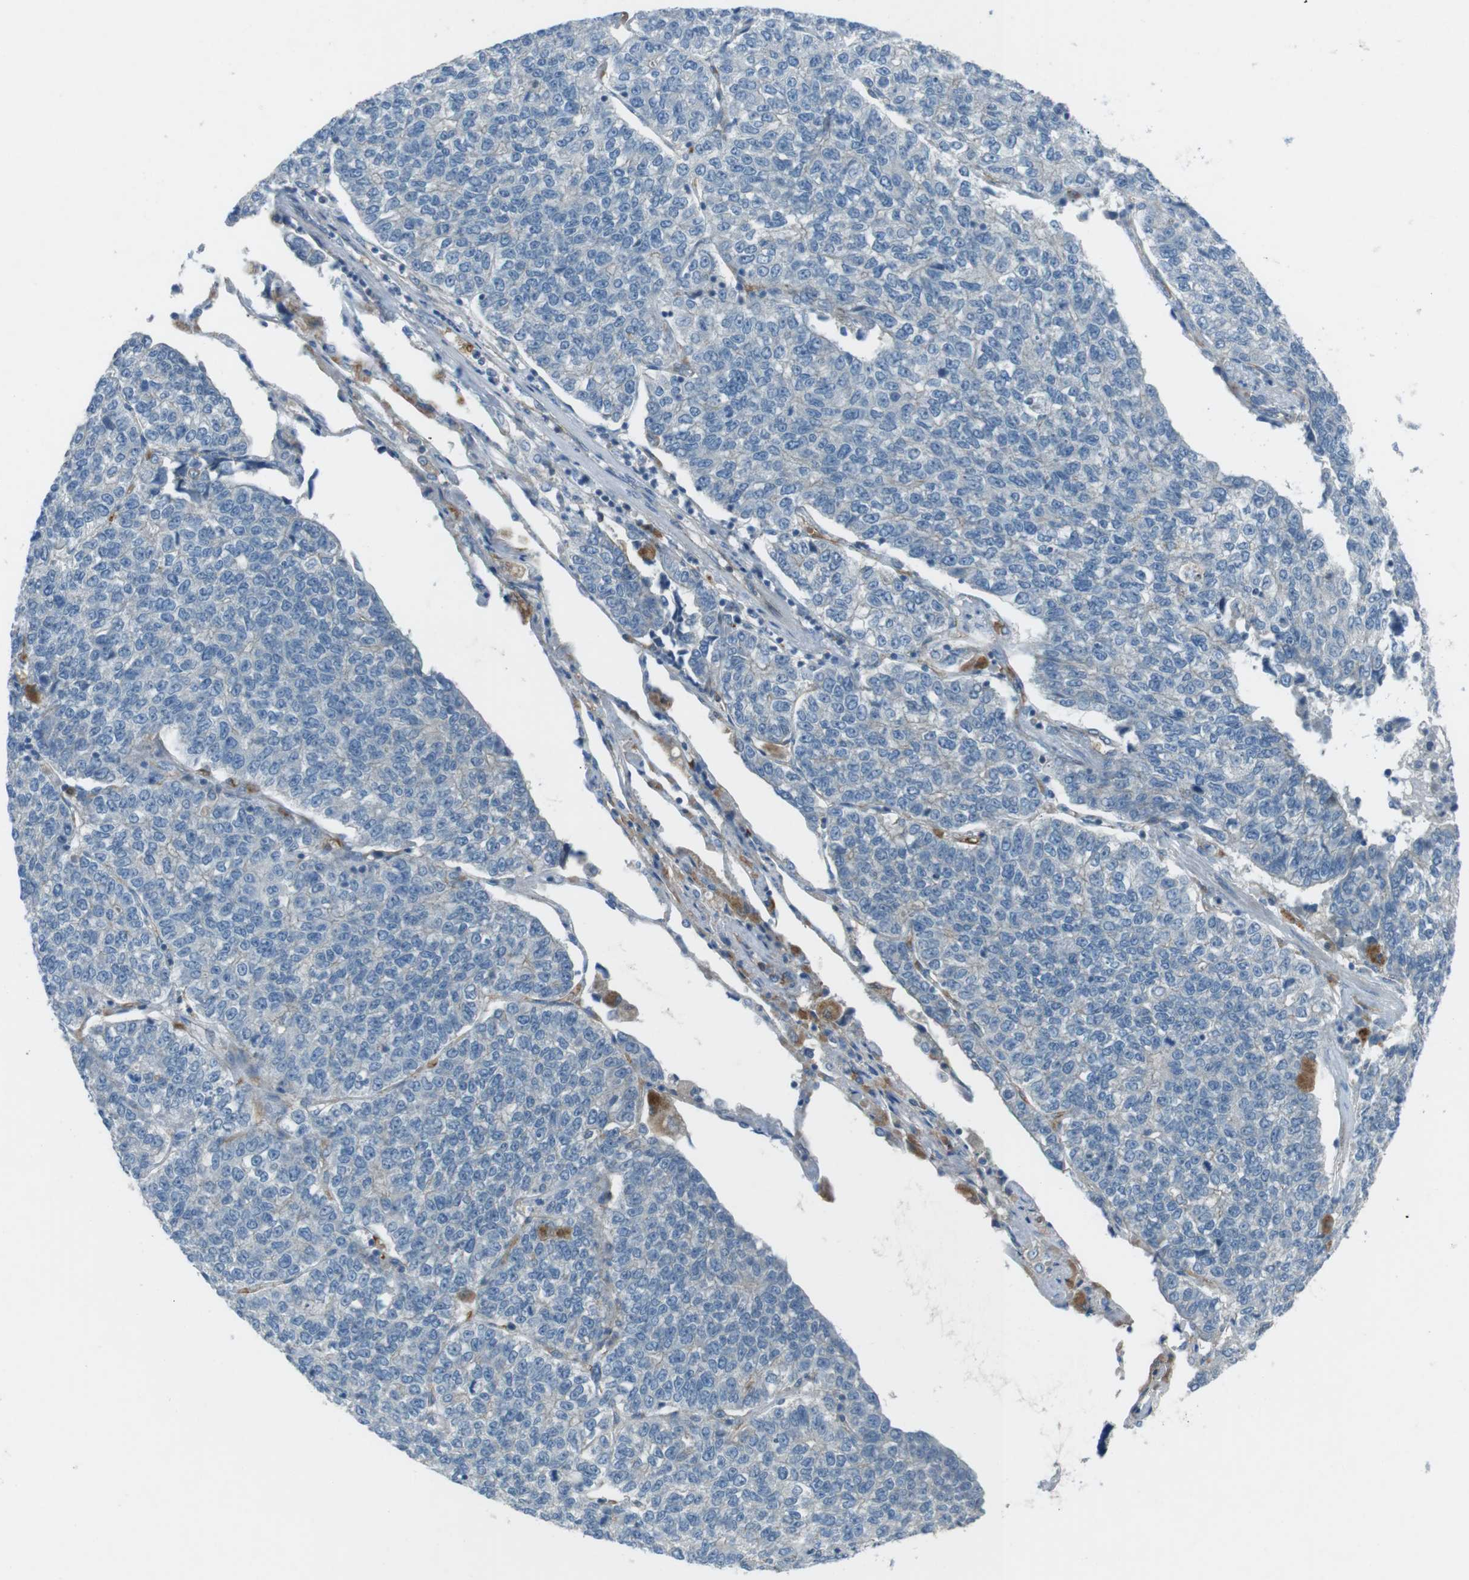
{"staining": {"intensity": "negative", "quantity": "none", "location": "none"}, "tissue": "lung cancer", "cell_type": "Tumor cells", "image_type": "cancer", "snomed": [{"axis": "morphology", "description": "Adenocarcinoma, NOS"}, {"axis": "topography", "description": "Lung"}], "caption": "High magnification brightfield microscopy of adenocarcinoma (lung) stained with DAB (3,3'-diaminobenzidine) (brown) and counterstained with hematoxylin (blue): tumor cells show no significant expression.", "gene": "SPTA1", "patient": {"sex": "male", "age": 49}}